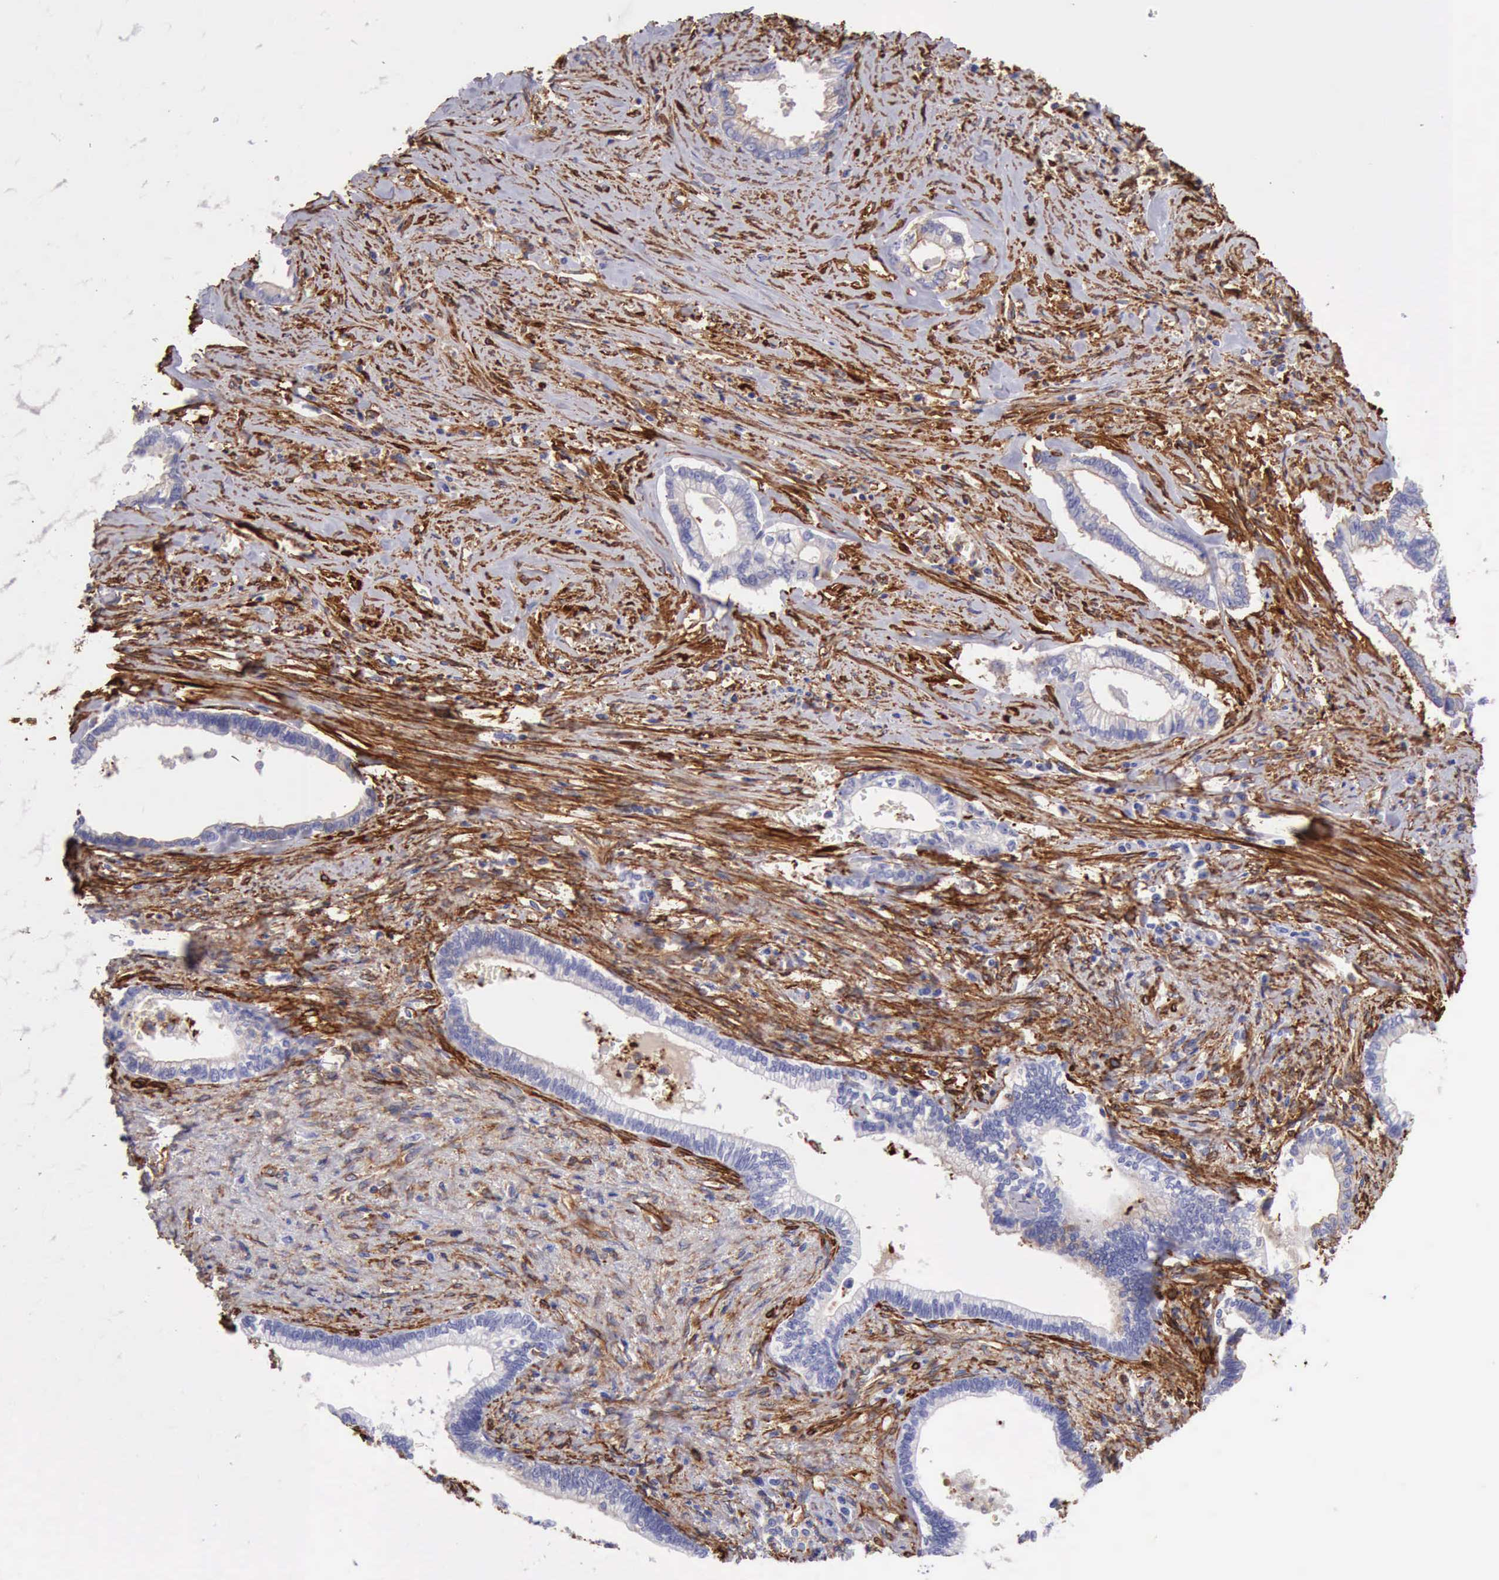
{"staining": {"intensity": "negative", "quantity": "none", "location": "none"}, "tissue": "liver cancer", "cell_type": "Tumor cells", "image_type": "cancer", "snomed": [{"axis": "morphology", "description": "Cholangiocarcinoma"}, {"axis": "topography", "description": "Liver"}], "caption": "This is an immunohistochemistry (IHC) histopathology image of human liver cholangiocarcinoma. There is no positivity in tumor cells.", "gene": "FLNA", "patient": {"sex": "male", "age": 57}}